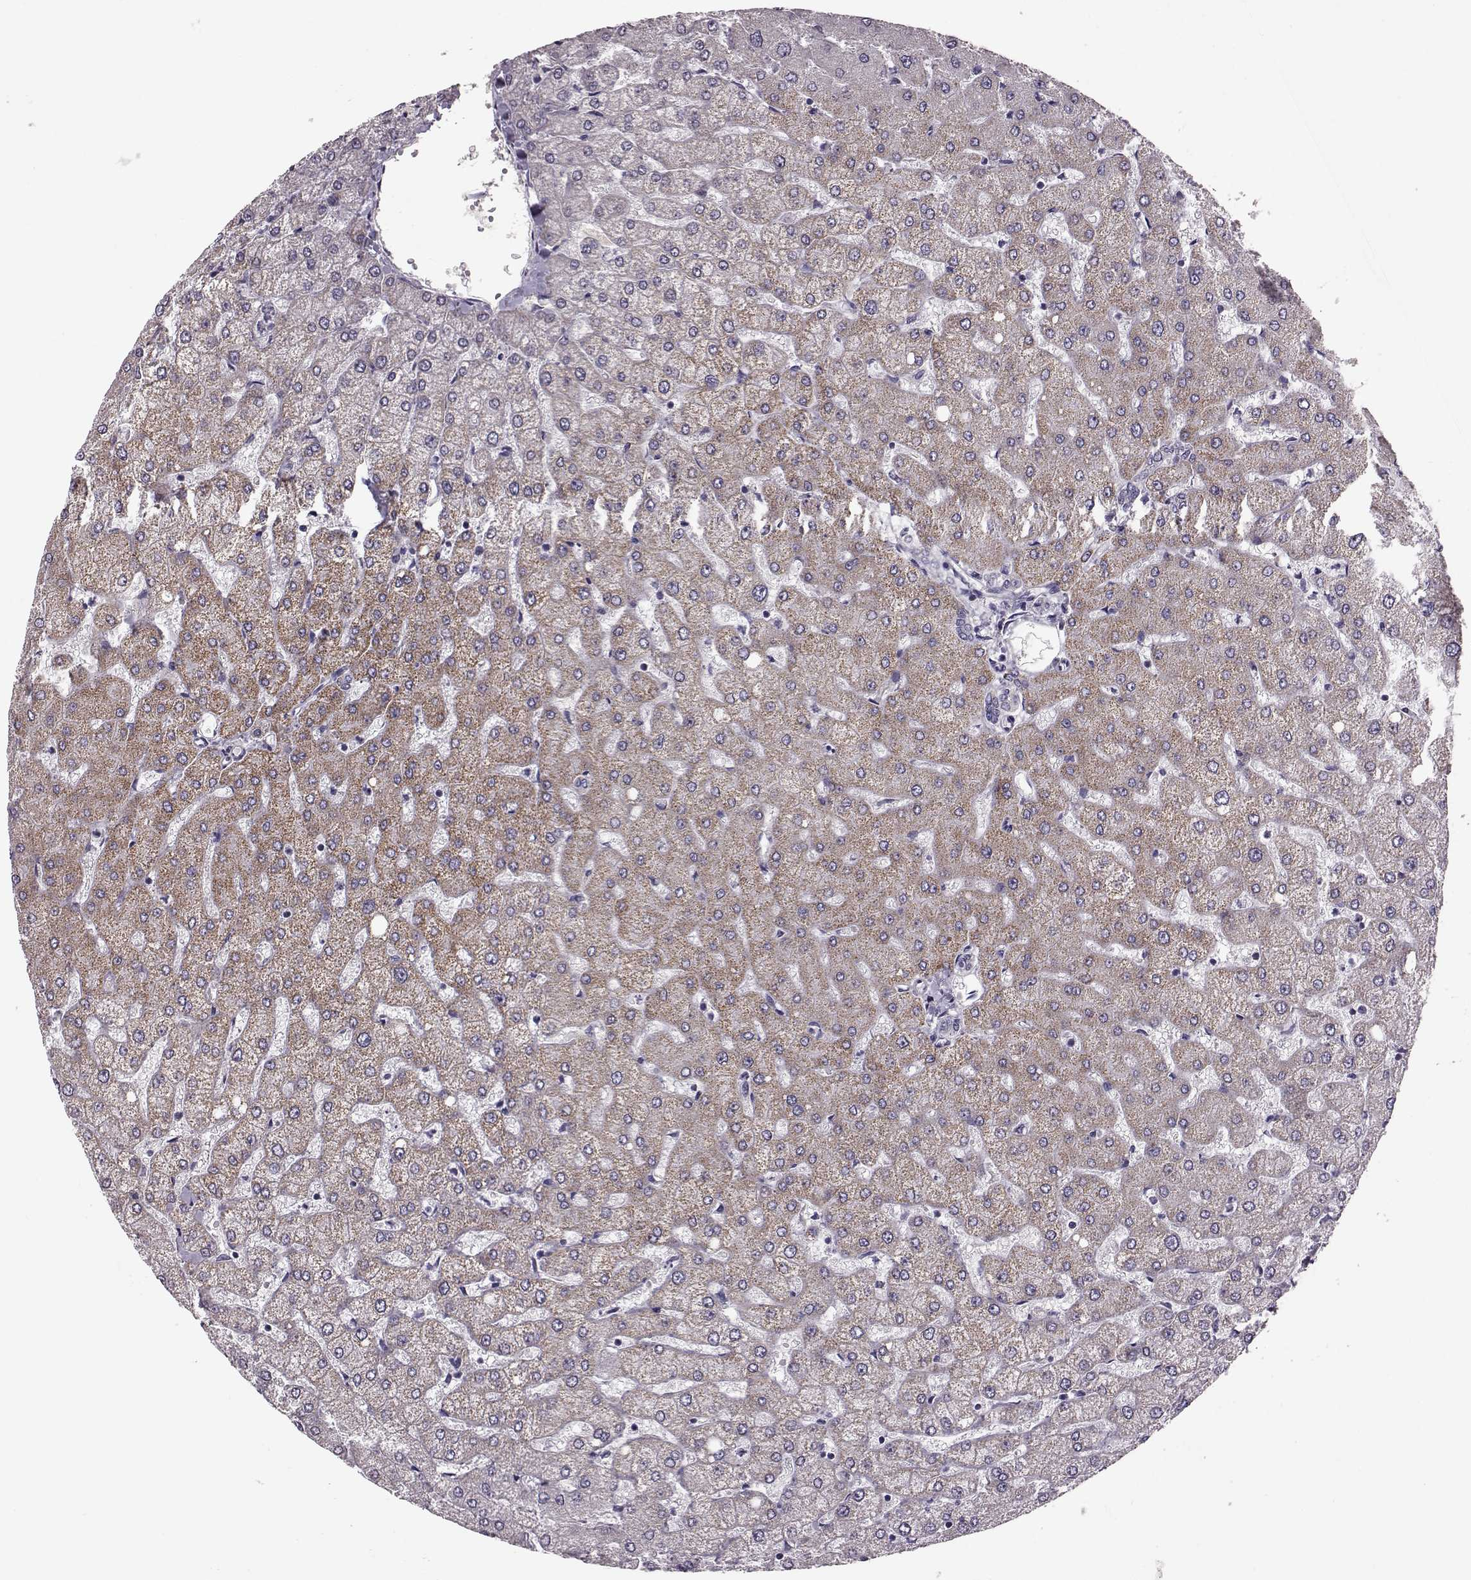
{"staining": {"intensity": "negative", "quantity": "none", "location": "none"}, "tissue": "liver", "cell_type": "Cholangiocytes", "image_type": "normal", "snomed": [{"axis": "morphology", "description": "Normal tissue, NOS"}, {"axis": "topography", "description": "Liver"}], "caption": "Immunohistochemistry (IHC) micrograph of benign liver: liver stained with DAB (3,3'-diaminobenzidine) shows no significant protein staining in cholangiocytes. (IHC, brightfield microscopy, high magnification).", "gene": "RIMS2", "patient": {"sex": "female", "age": 54}}